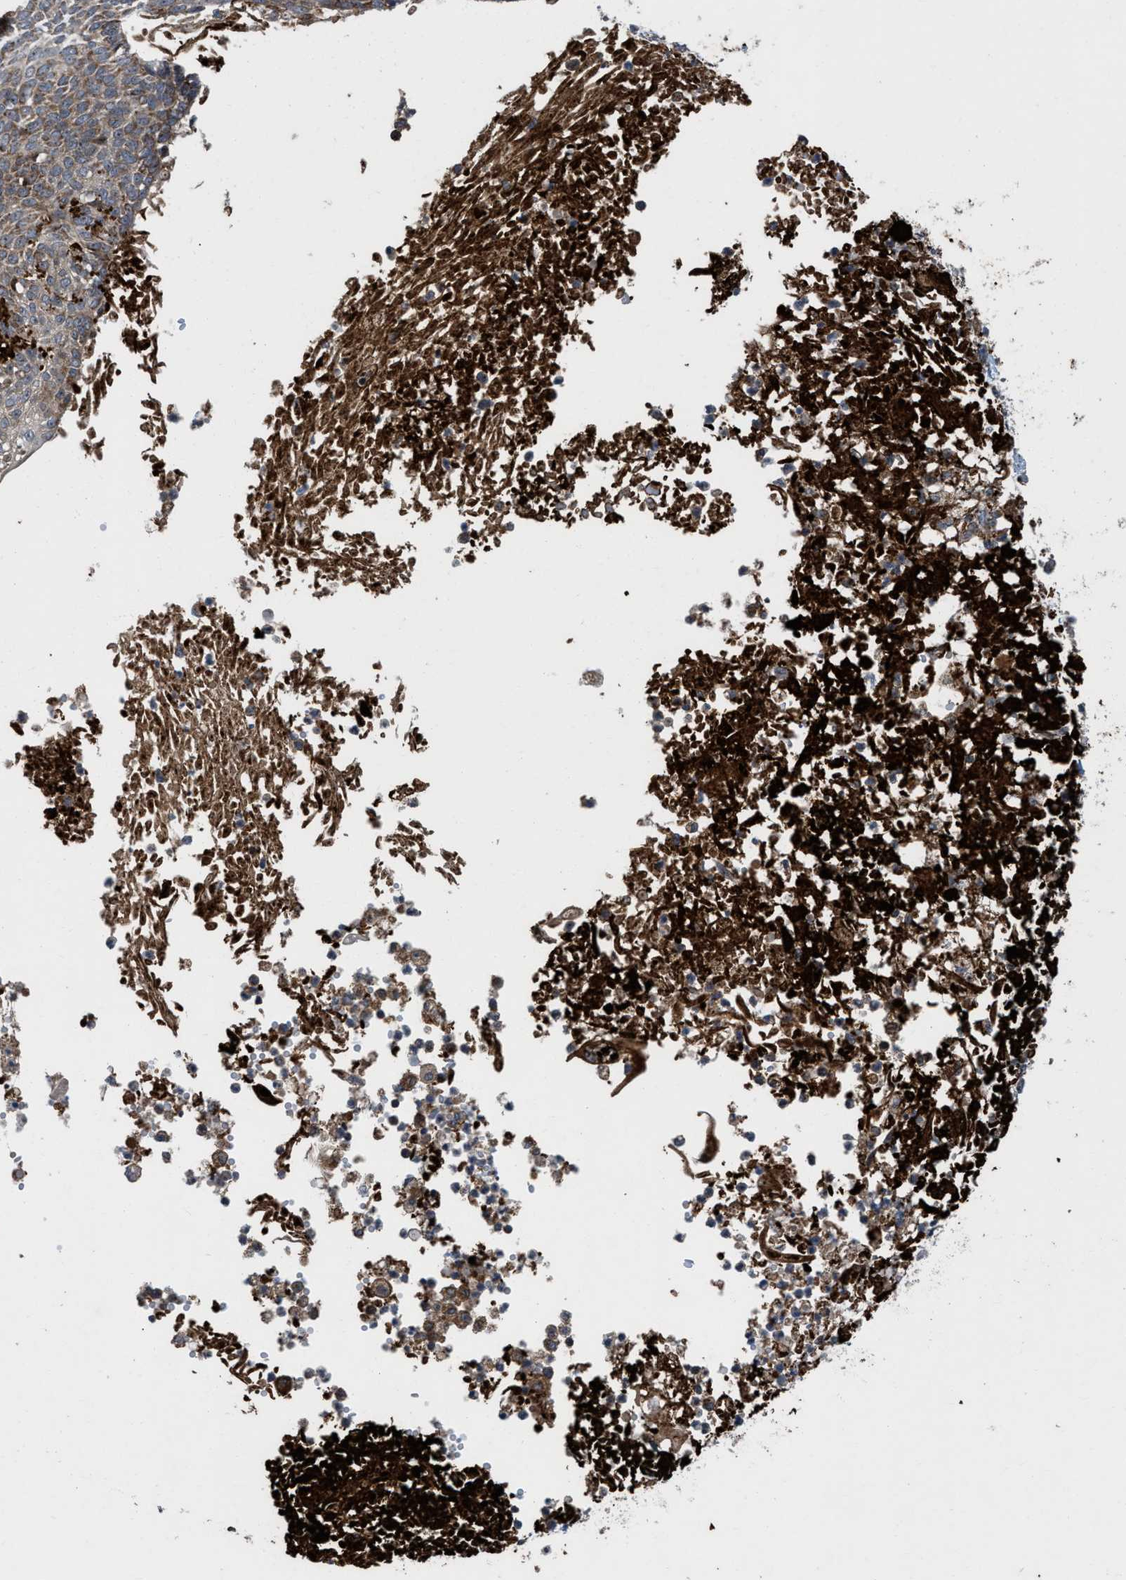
{"staining": {"intensity": "moderate", "quantity": ">75%", "location": "cytoplasmic/membranous"}, "tissue": "skin cancer", "cell_type": "Tumor cells", "image_type": "cancer", "snomed": [{"axis": "morphology", "description": "Normal tissue, NOS"}, {"axis": "morphology", "description": "Basal cell carcinoma"}, {"axis": "topography", "description": "Skin"}], "caption": "Skin cancer was stained to show a protein in brown. There is medium levels of moderate cytoplasmic/membranous staining in approximately >75% of tumor cells.", "gene": "AP3M2", "patient": {"sex": "male", "age": 87}}